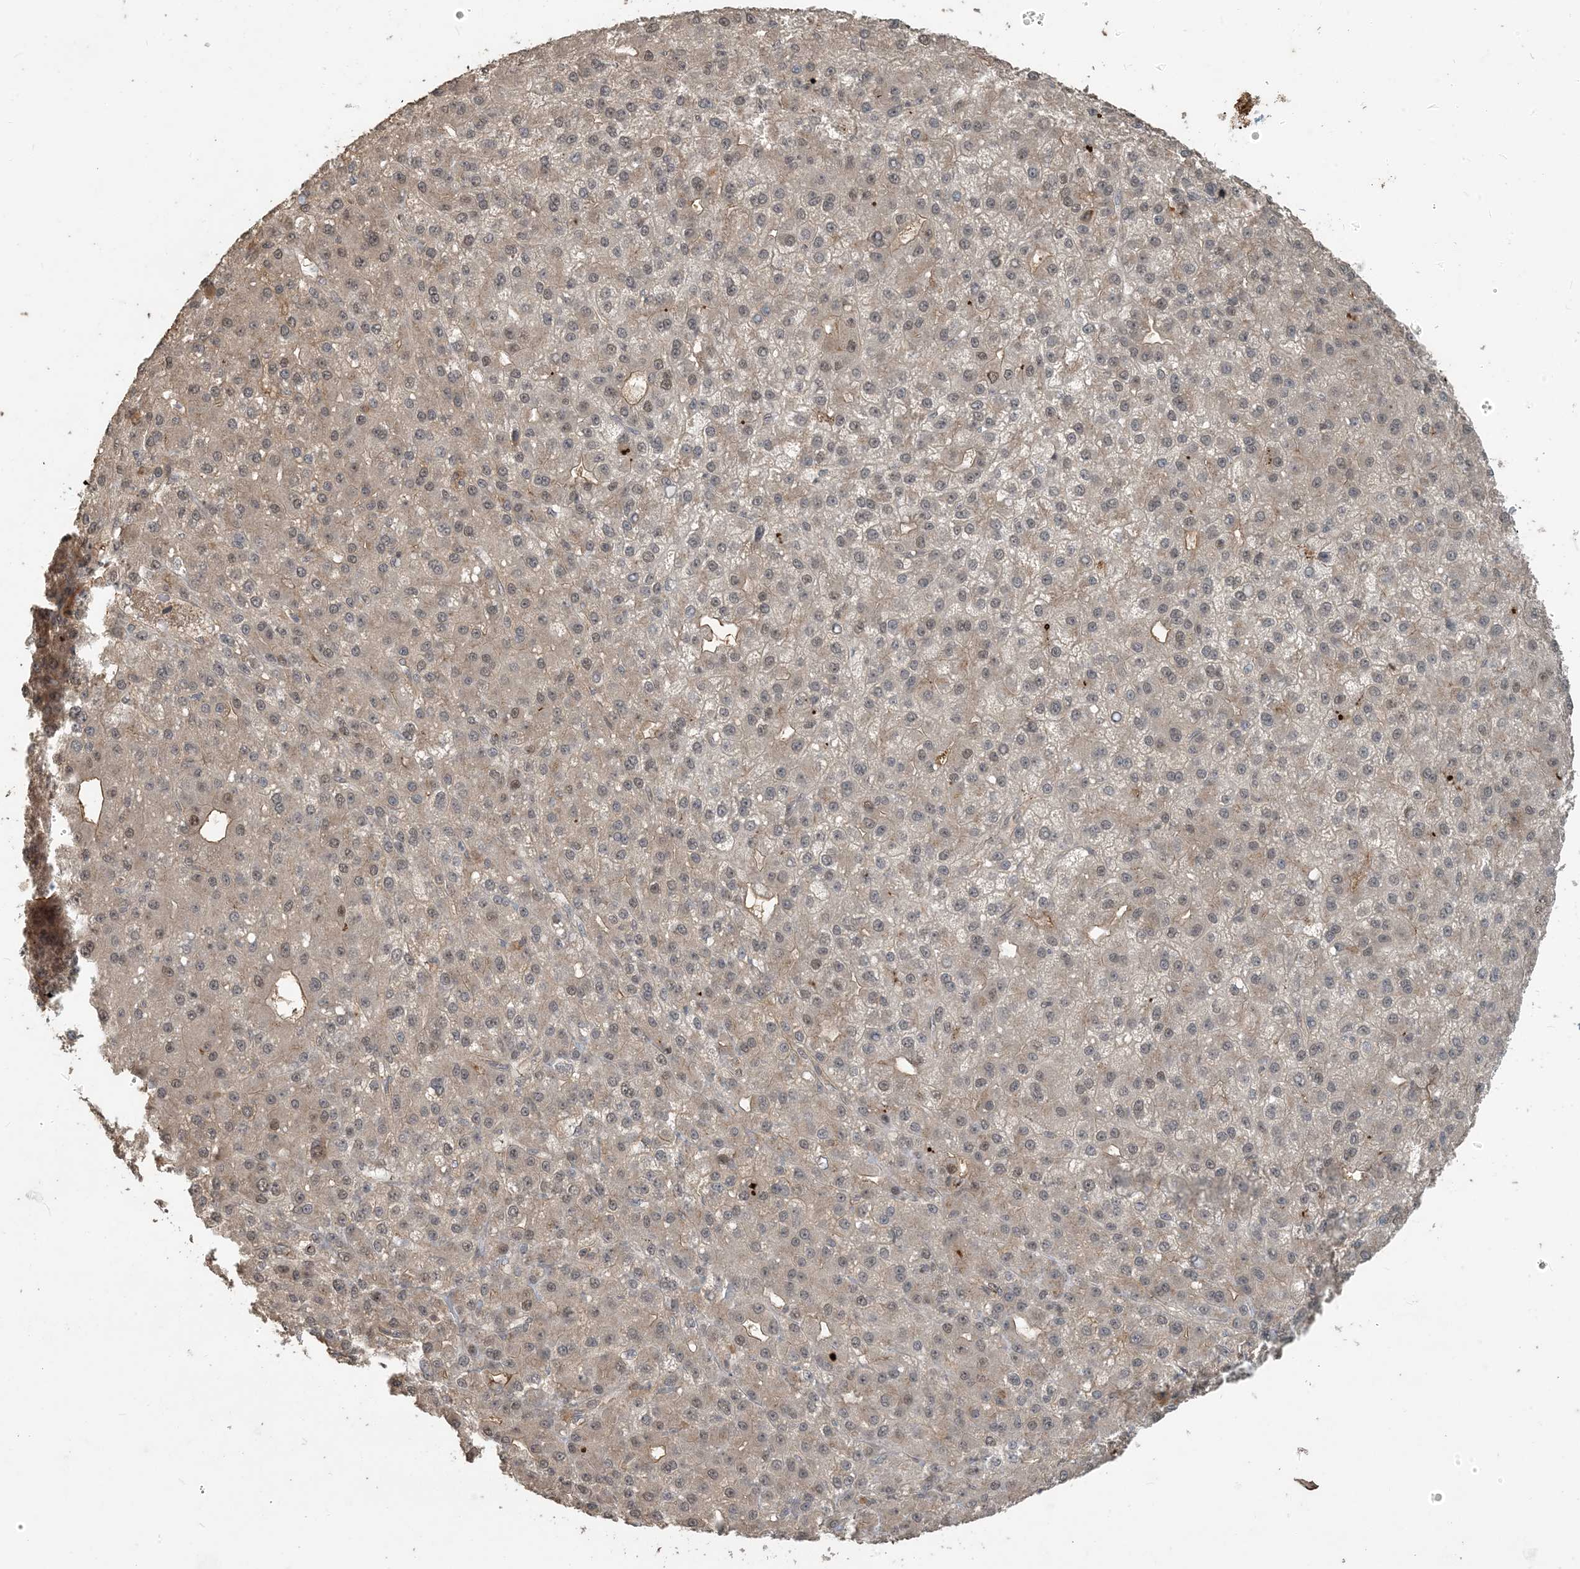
{"staining": {"intensity": "weak", "quantity": "<25%", "location": "cytoplasmic/membranous,nuclear"}, "tissue": "liver cancer", "cell_type": "Tumor cells", "image_type": "cancer", "snomed": [{"axis": "morphology", "description": "Carcinoma, Hepatocellular, NOS"}, {"axis": "topography", "description": "Liver"}], "caption": "Tumor cells show no significant protein positivity in liver cancer (hepatocellular carcinoma).", "gene": "ZC3H12A", "patient": {"sex": "male", "age": 67}}